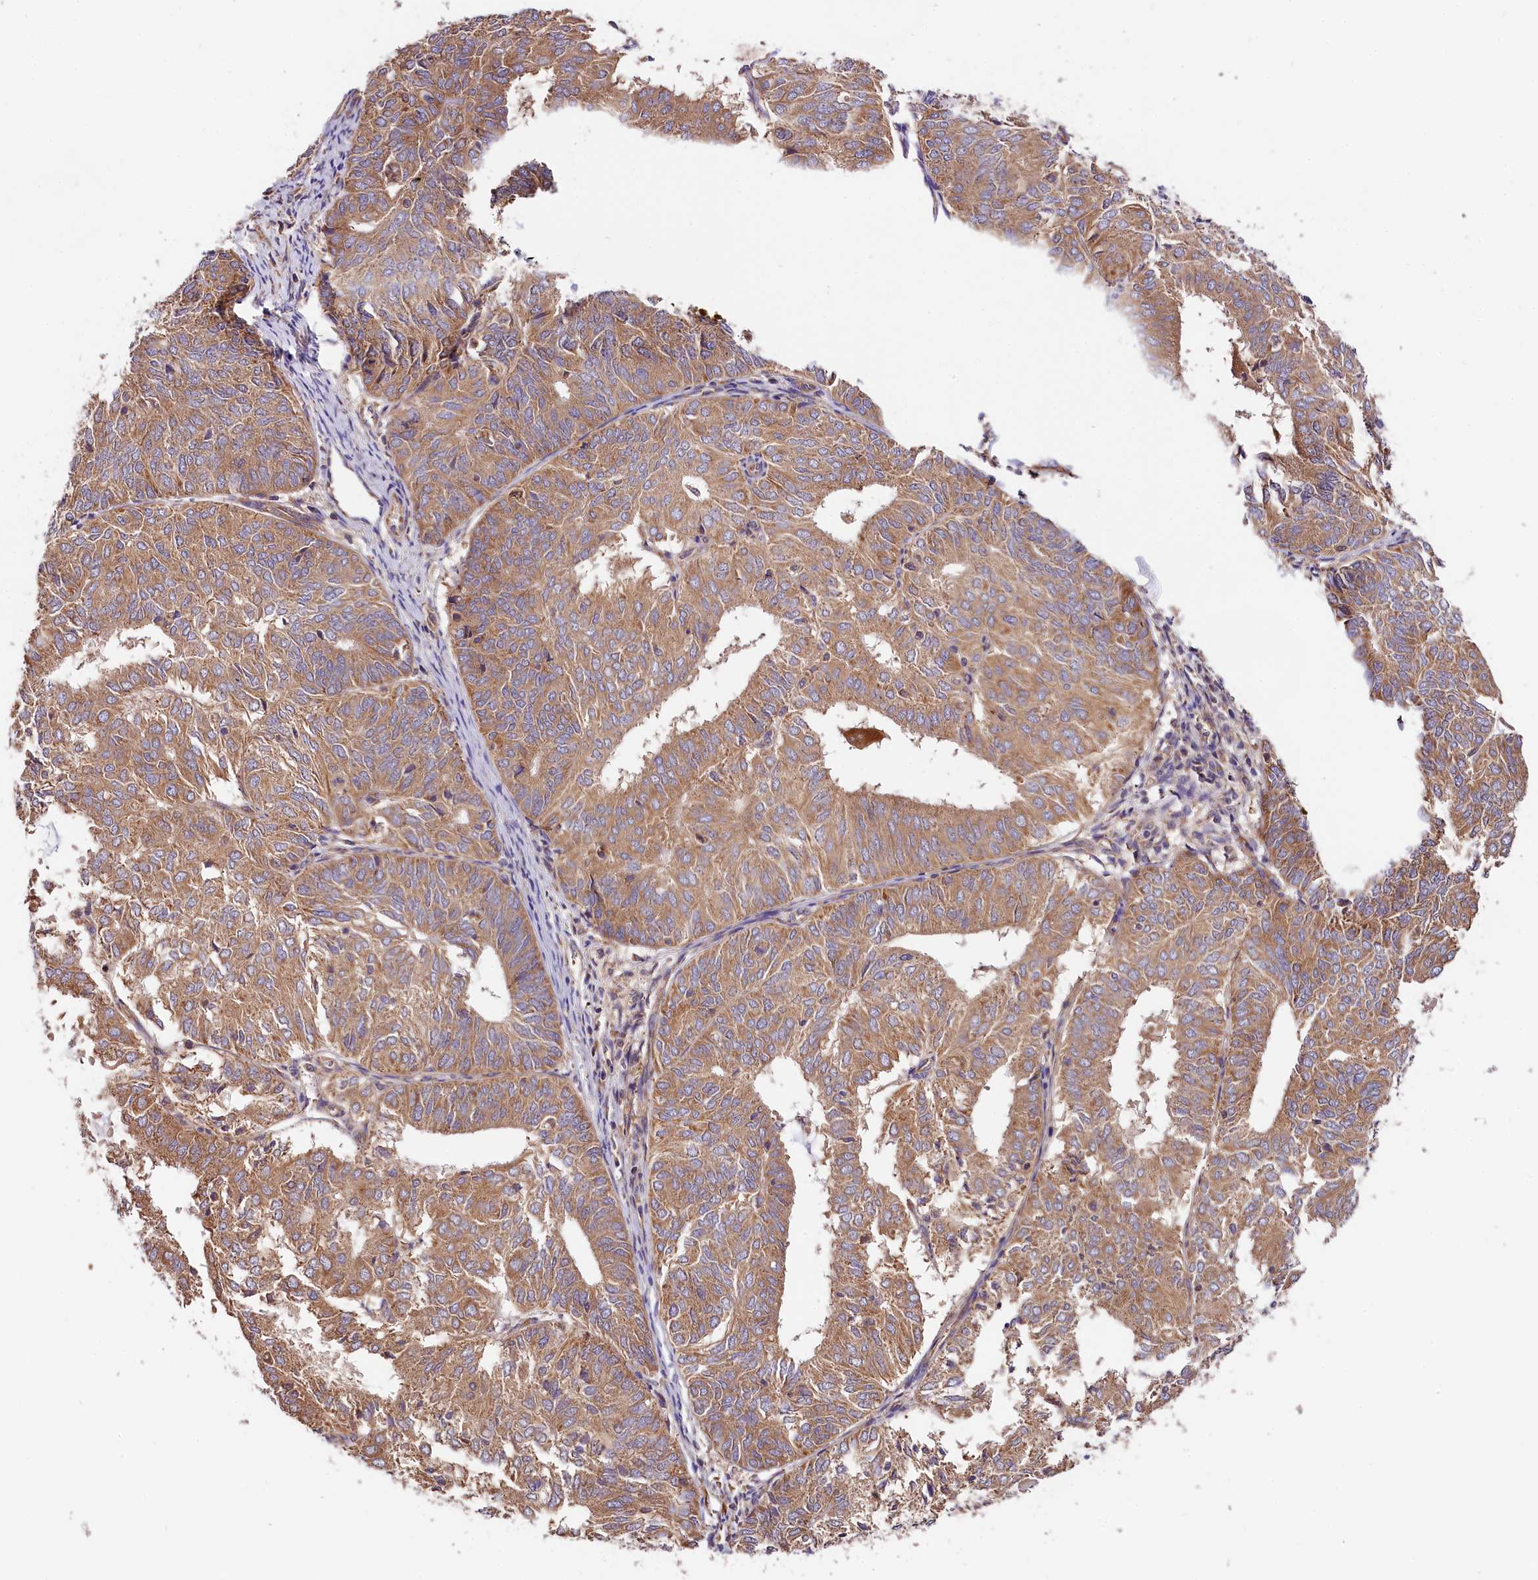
{"staining": {"intensity": "moderate", "quantity": ">75%", "location": "cytoplasmic/membranous"}, "tissue": "endometrial cancer", "cell_type": "Tumor cells", "image_type": "cancer", "snomed": [{"axis": "morphology", "description": "Adenocarcinoma, NOS"}, {"axis": "topography", "description": "Uterus"}], "caption": "Immunohistochemistry (IHC) photomicrograph of neoplastic tissue: human endometrial cancer (adenocarcinoma) stained using immunohistochemistry displays medium levels of moderate protein expression localized specifically in the cytoplasmic/membranous of tumor cells, appearing as a cytoplasmic/membranous brown color.", "gene": "SPG11", "patient": {"sex": "female", "age": 60}}